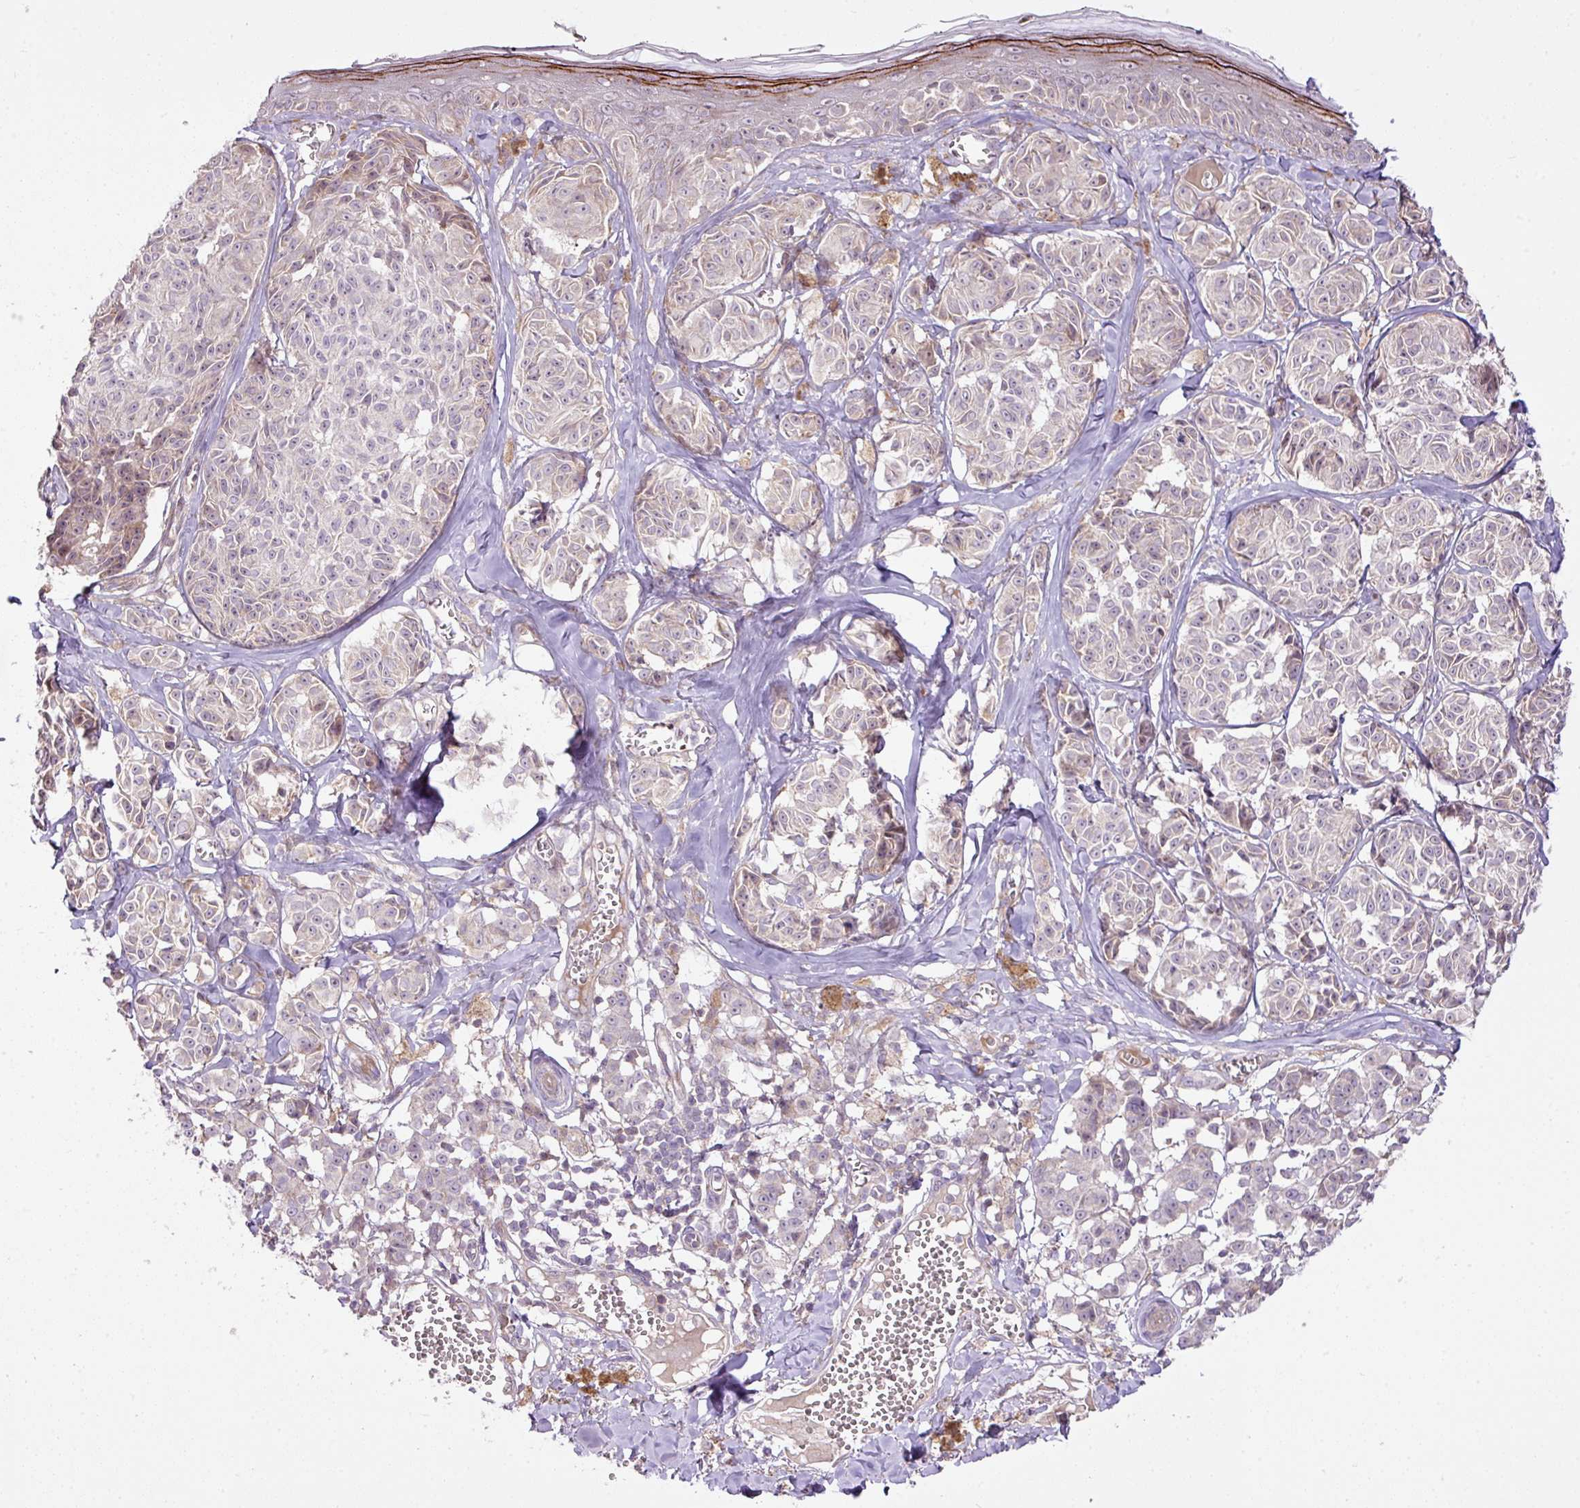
{"staining": {"intensity": "weak", "quantity": "<25%", "location": "cytoplasmic/membranous"}, "tissue": "melanoma", "cell_type": "Tumor cells", "image_type": "cancer", "snomed": [{"axis": "morphology", "description": "Malignant melanoma, NOS"}, {"axis": "topography", "description": "Skin"}], "caption": "Immunohistochemical staining of human malignant melanoma exhibits no significant expression in tumor cells.", "gene": "COX18", "patient": {"sex": "female", "age": 43}}